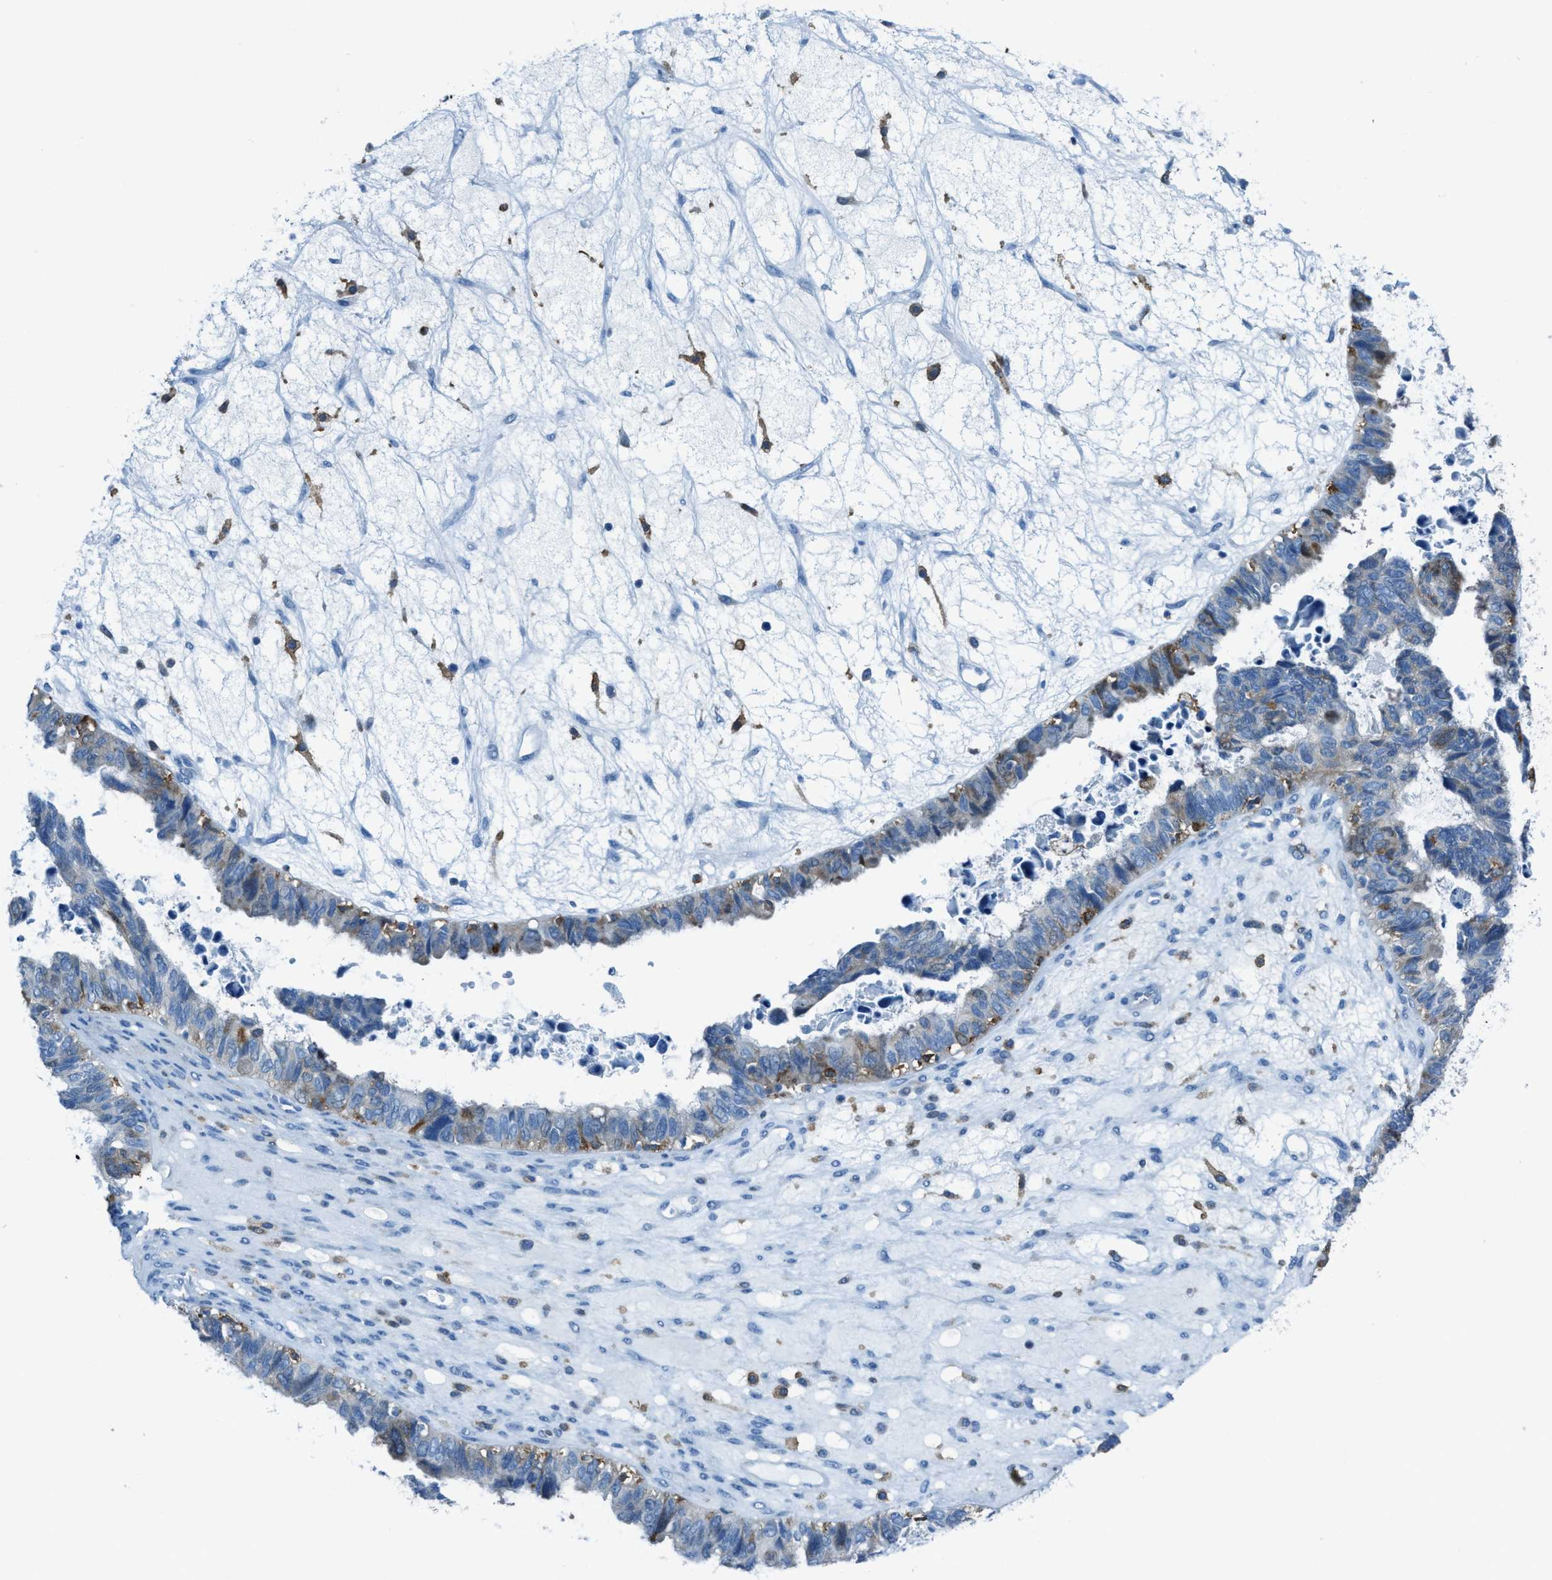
{"staining": {"intensity": "moderate", "quantity": "<25%", "location": "cytoplasmic/membranous"}, "tissue": "ovarian cancer", "cell_type": "Tumor cells", "image_type": "cancer", "snomed": [{"axis": "morphology", "description": "Cystadenocarcinoma, serous, NOS"}, {"axis": "topography", "description": "Ovary"}], "caption": "Moderate cytoplasmic/membranous staining for a protein is present in approximately <25% of tumor cells of ovarian cancer using IHC.", "gene": "MATCAP2", "patient": {"sex": "female", "age": 79}}